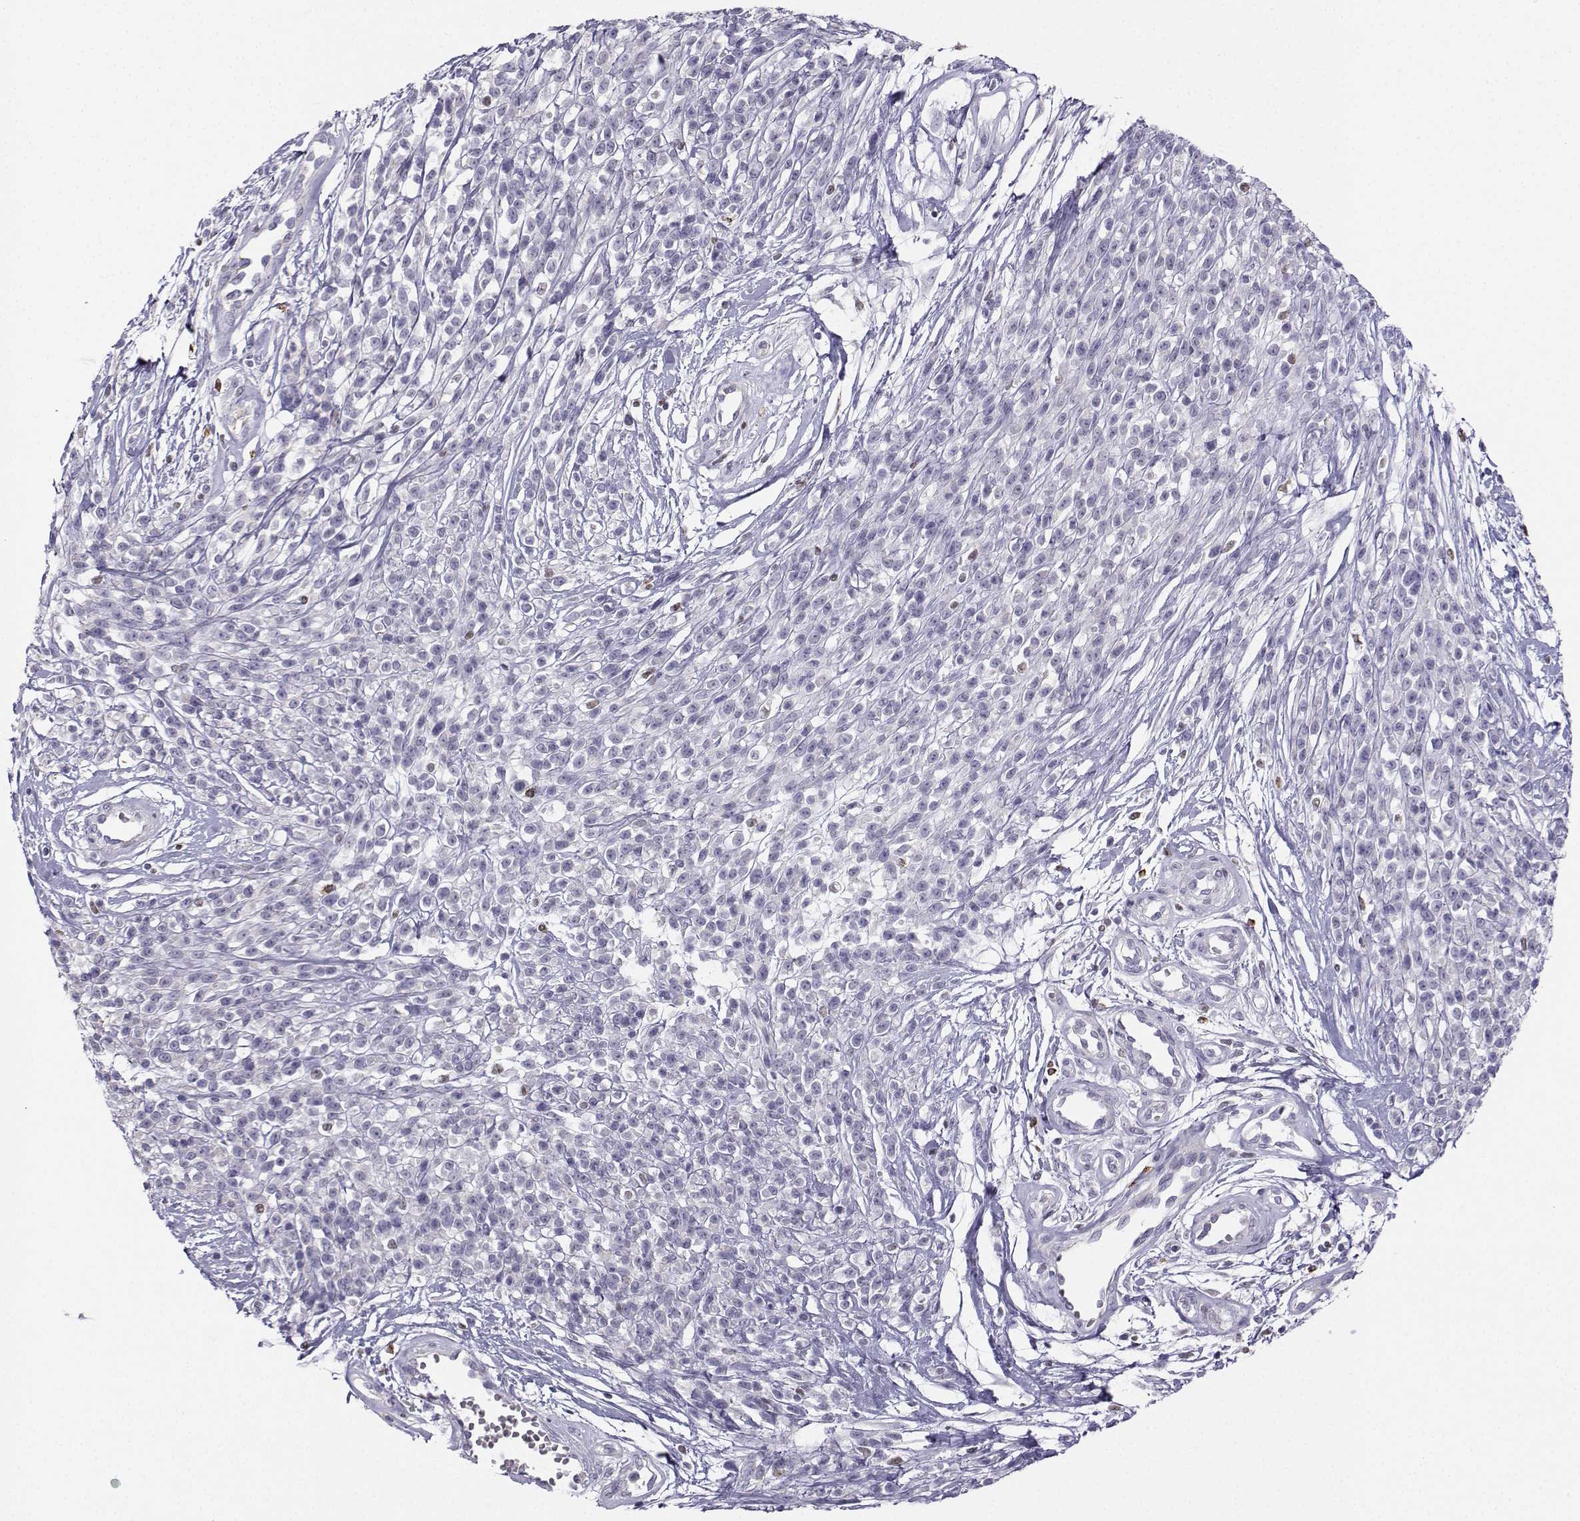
{"staining": {"intensity": "negative", "quantity": "none", "location": "none"}, "tissue": "melanoma", "cell_type": "Tumor cells", "image_type": "cancer", "snomed": [{"axis": "morphology", "description": "Malignant melanoma, NOS"}, {"axis": "topography", "description": "Skin"}, {"axis": "topography", "description": "Skin of trunk"}], "caption": "High magnification brightfield microscopy of malignant melanoma stained with DAB (brown) and counterstained with hematoxylin (blue): tumor cells show no significant expression.", "gene": "DCLK3", "patient": {"sex": "male", "age": 74}}